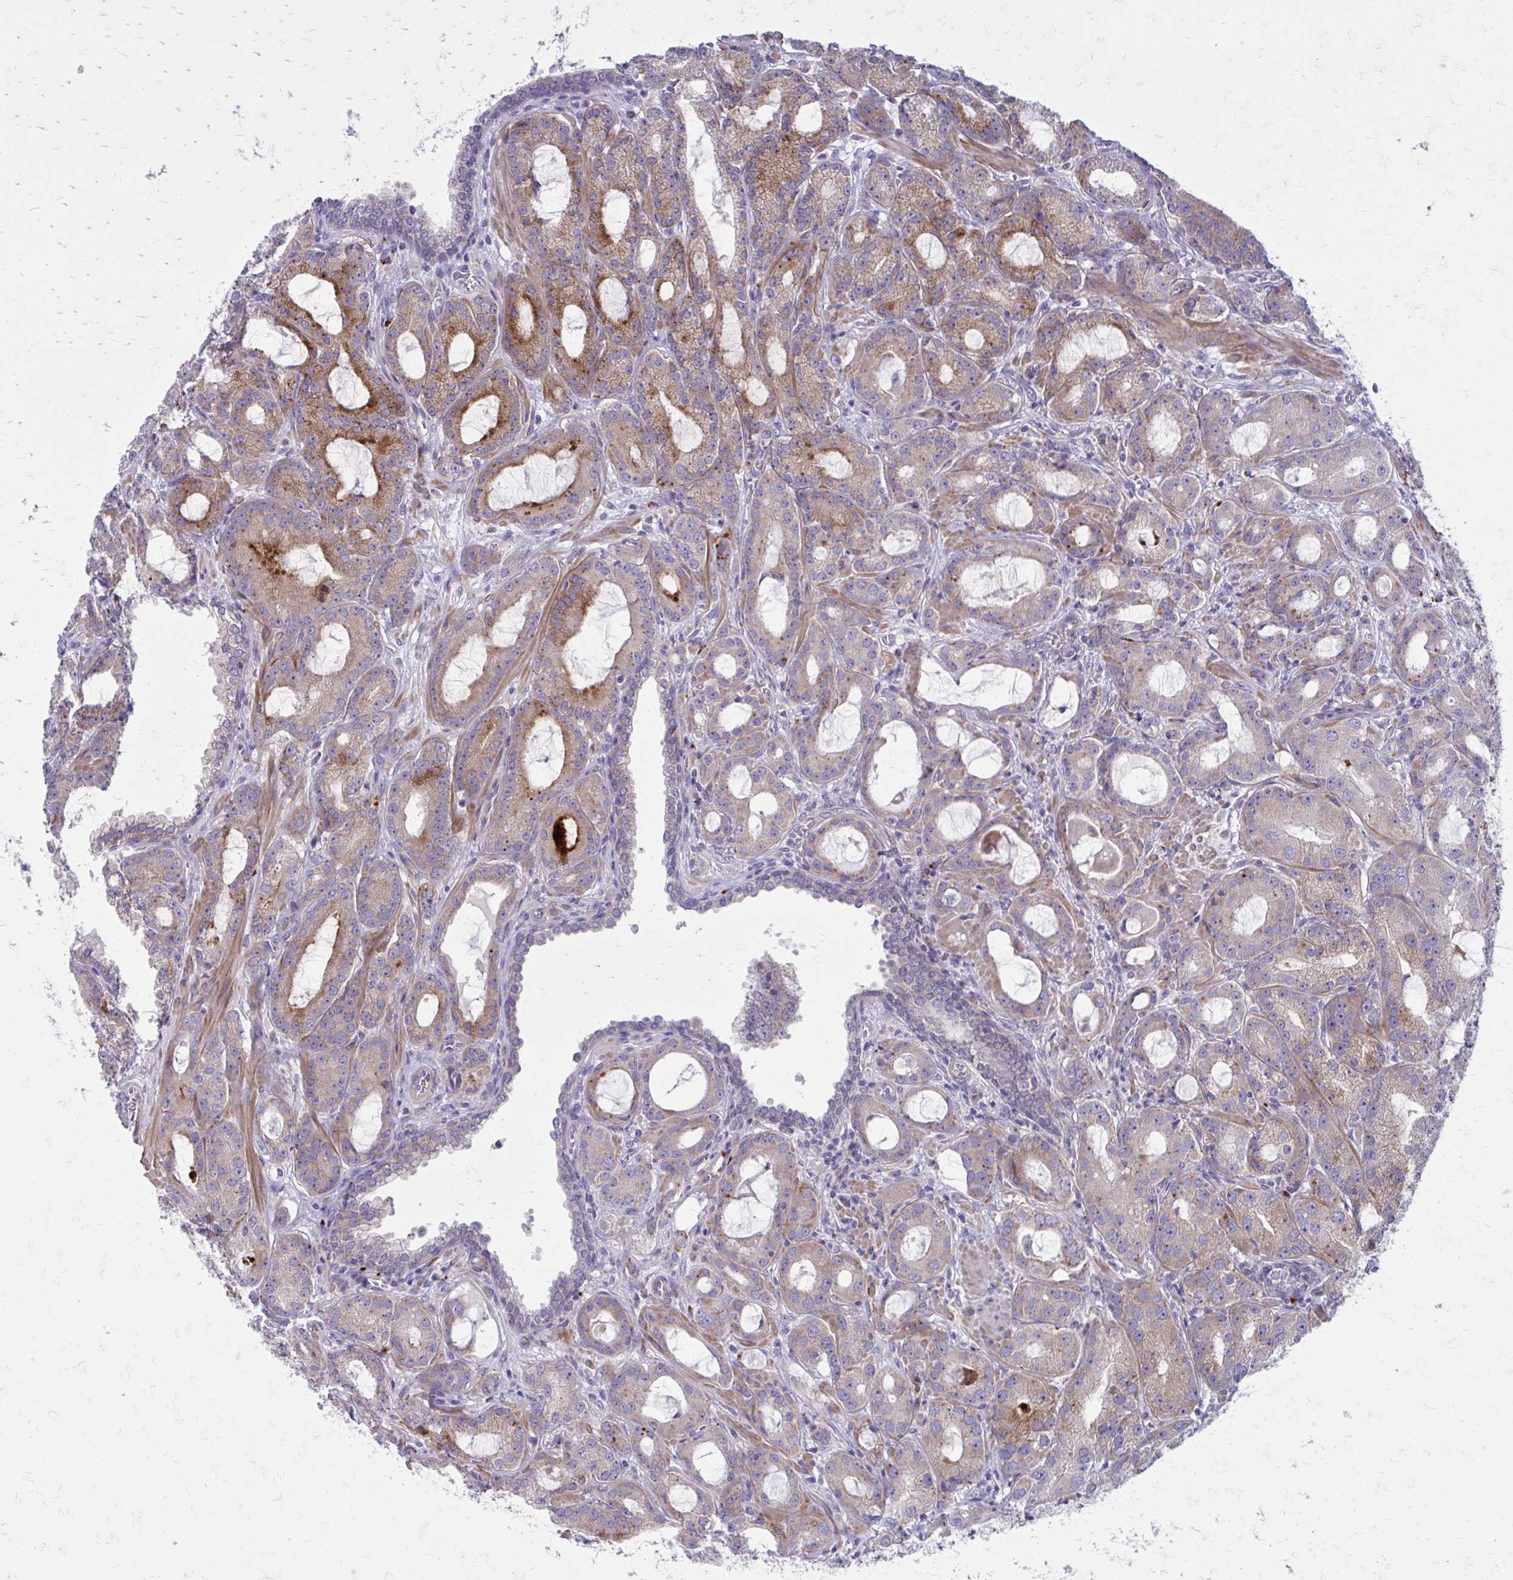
{"staining": {"intensity": "moderate", "quantity": "<25%", "location": "cytoplasmic/membranous"}, "tissue": "prostate cancer", "cell_type": "Tumor cells", "image_type": "cancer", "snomed": [{"axis": "morphology", "description": "Adenocarcinoma, High grade"}, {"axis": "topography", "description": "Prostate"}], "caption": "Immunohistochemistry (DAB) staining of prostate cancer (adenocarcinoma (high-grade)) shows moderate cytoplasmic/membranous protein positivity in approximately <25% of tumor cells.", "gene": "GIGYF2", "patient": {"sex": "male", "age": 65}}